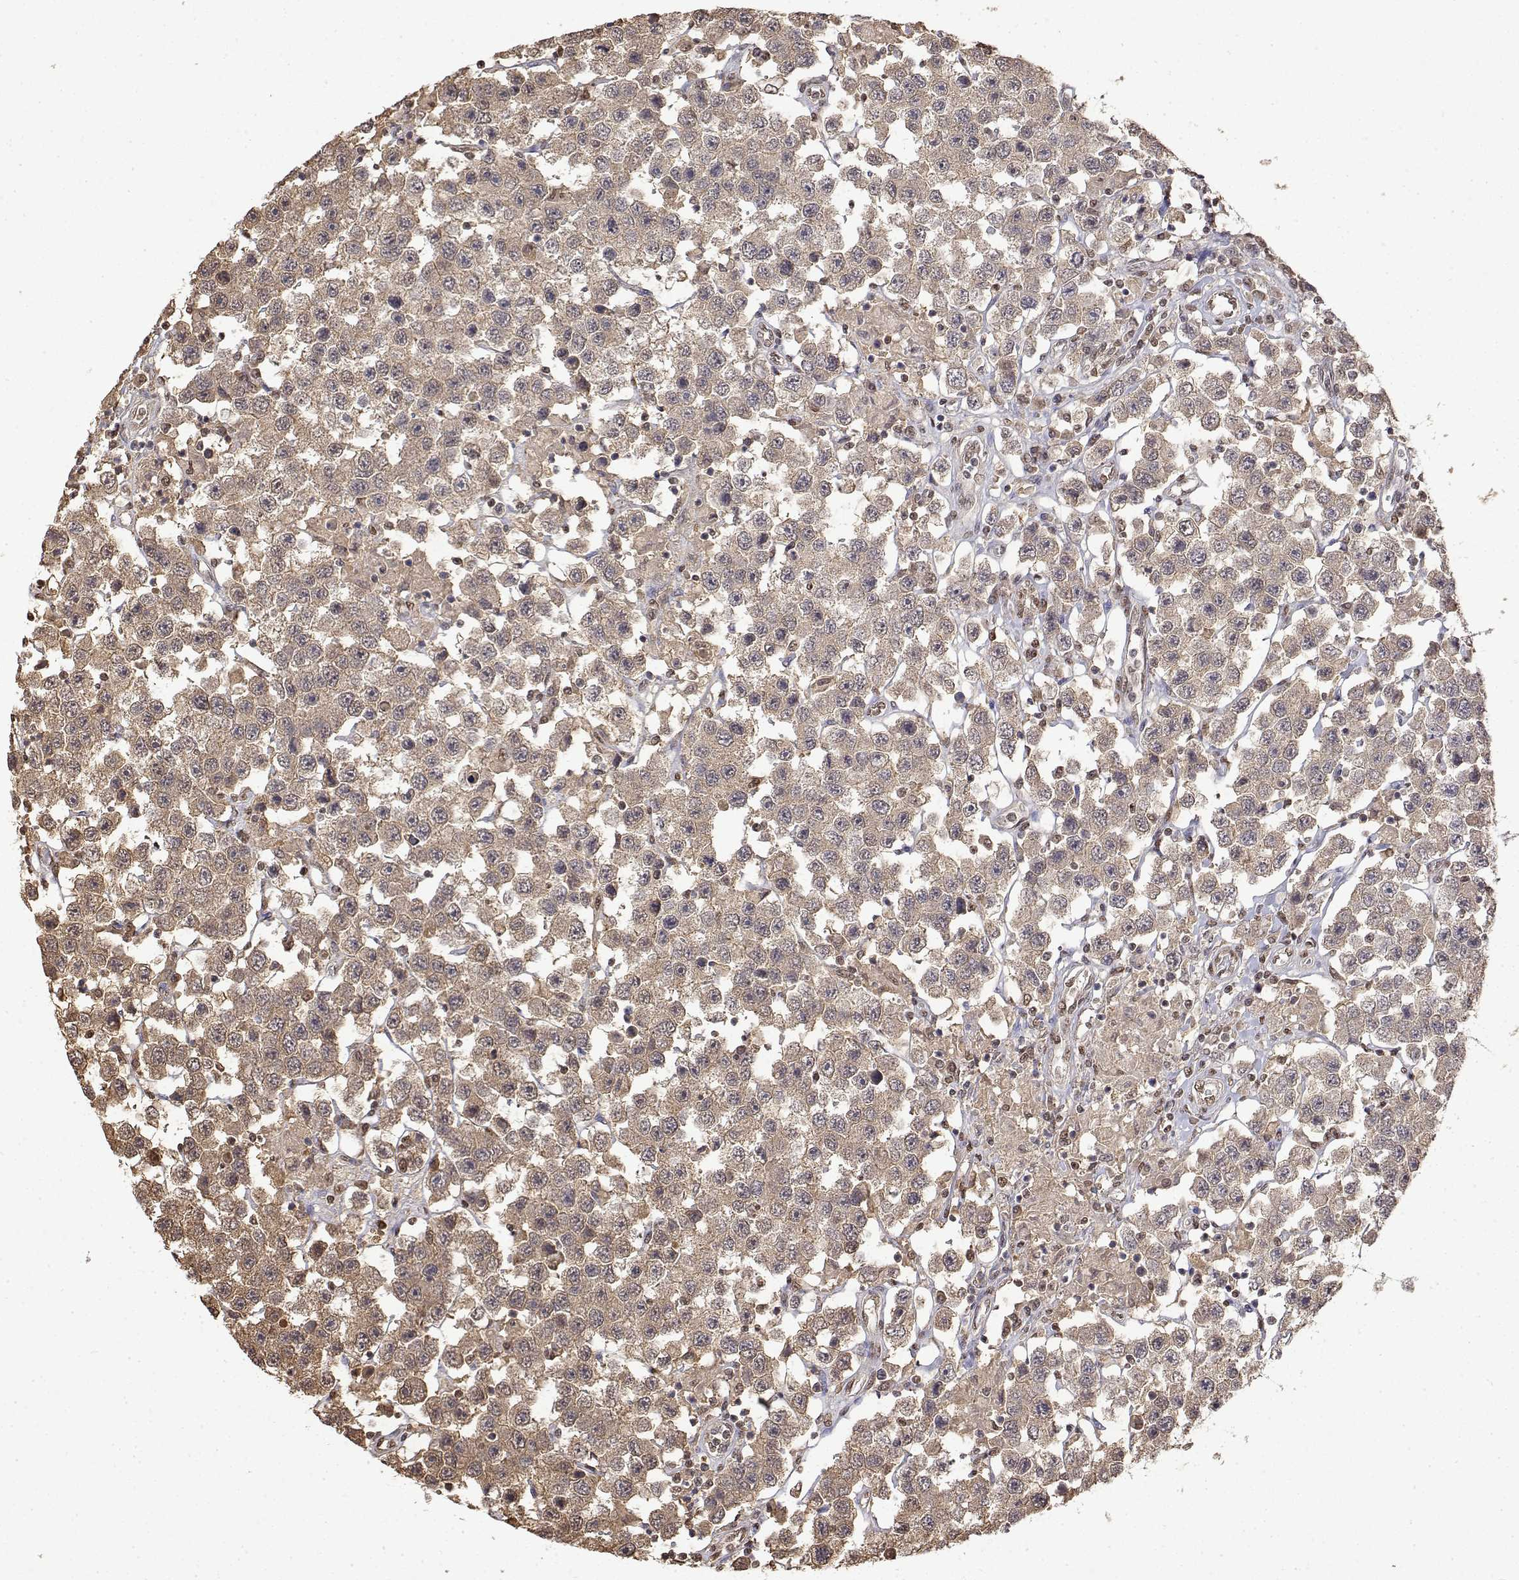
{"staining": {"intensity": "weak", "quantity": ">75%", "location": "cytoplasmic/membranous"}, "tissue": "testis cancer", "cell_type": "Tumor cells", "image_type": "cancer", "snomed": [{"axis": "morphology", "description": "Seminoma, NOS"}, {"axis": "topography", "description": "Testis"}], "caption": "Protein expression analysis of human testis cancer (seminoma) reveals weak cytoplasmic/membranous staining in approximately >75% of tumor cells.", "gene": "TPI1", "patient": {"sex": "male", "age": 45}}